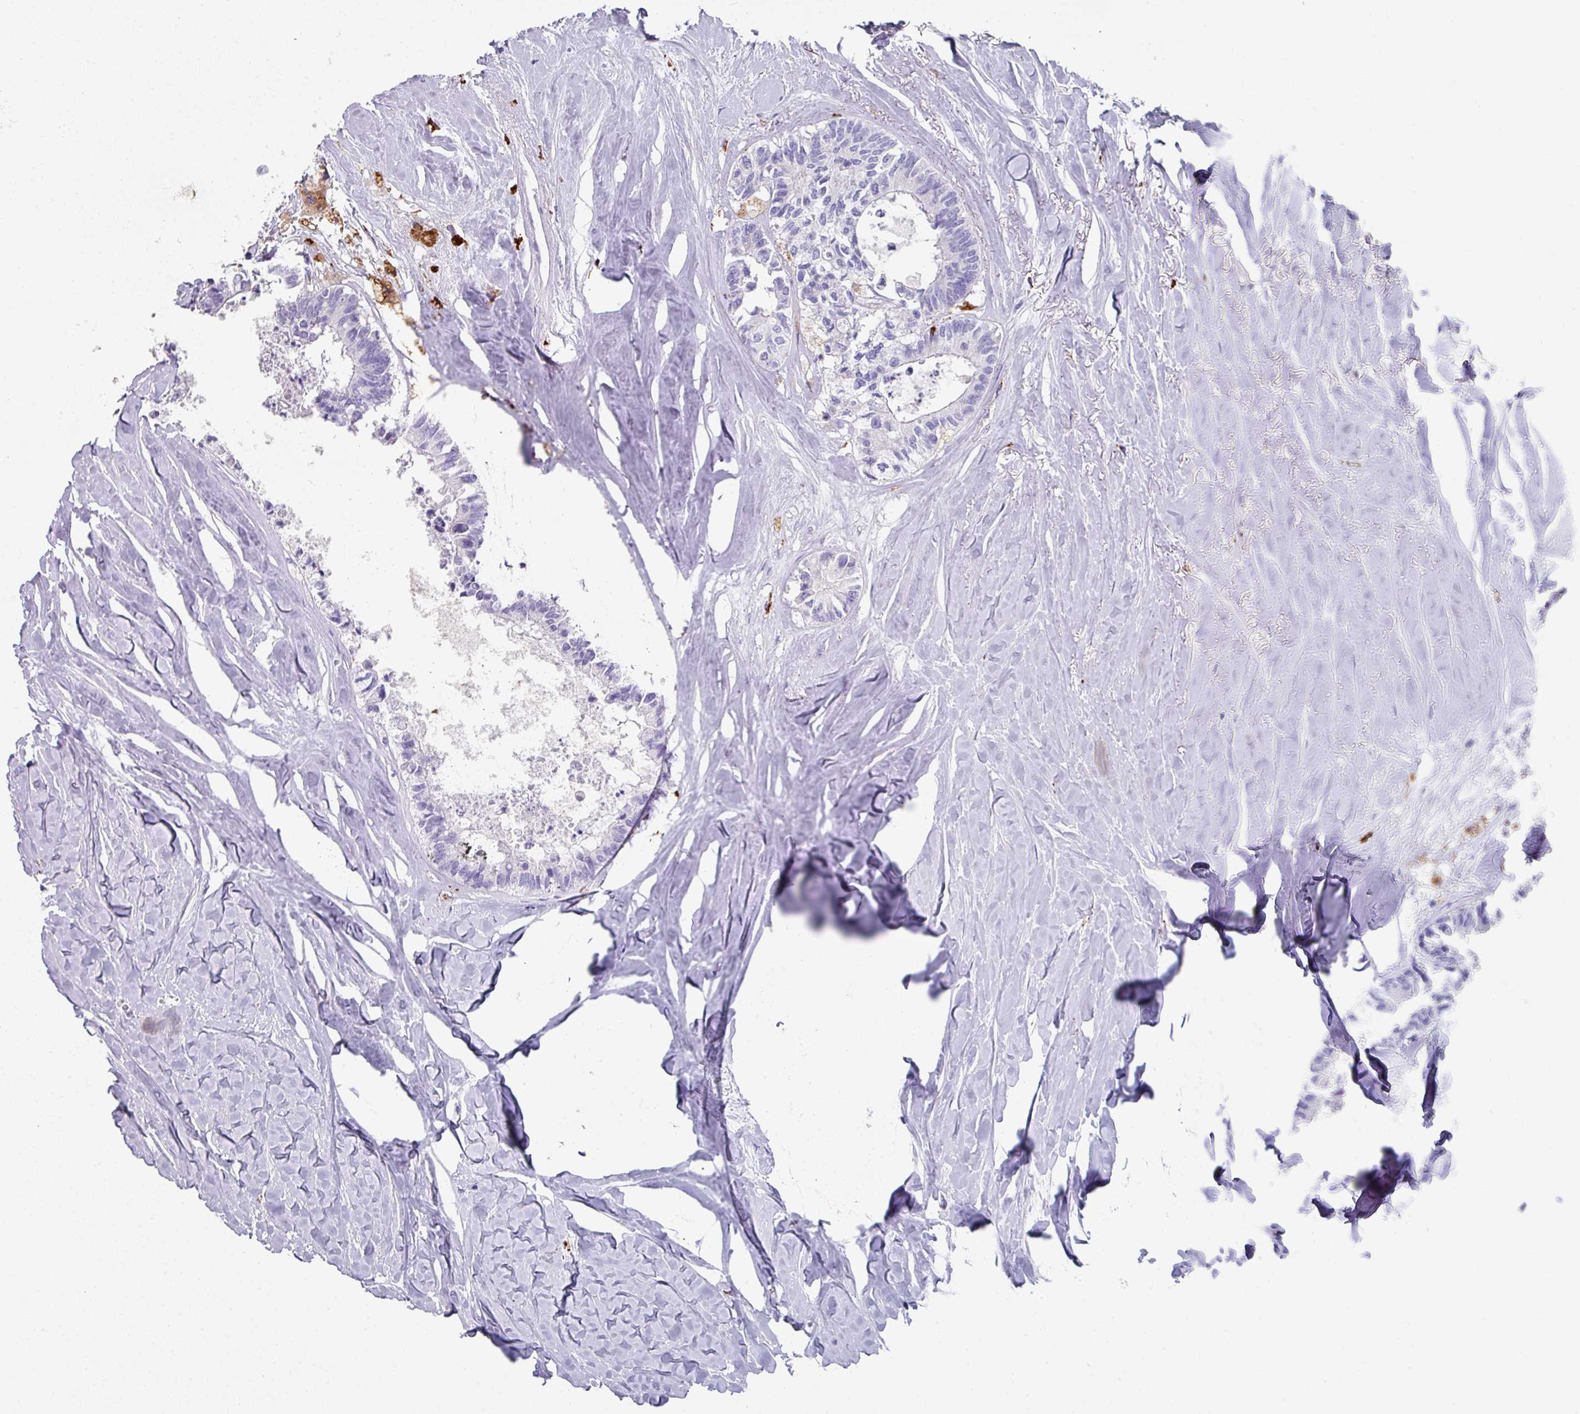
{"staining": {"intensity": "negative", "quantity": "none", "location": "none"}, "tissue": "colorectal cancer", "cell_type": "Tumor cells", "image_type": "cancer", "snomed": [{"axis": "morphology", "description": "Adenocarcinoma, NOS"}, {"axis": "topography", "description": "Colon"}, {"axis": "topography", "description": "Rectum"}], "caption": "IHC micrograph of neoplastic tissue: colorectal cancer (adenocarcinoma) stained with DAB (3,3'-diaminobenzidine) shows no significant protein positivity in tumor cells.", "gene": "CPVL", "patient": {"sex": "male", "age": 57}}